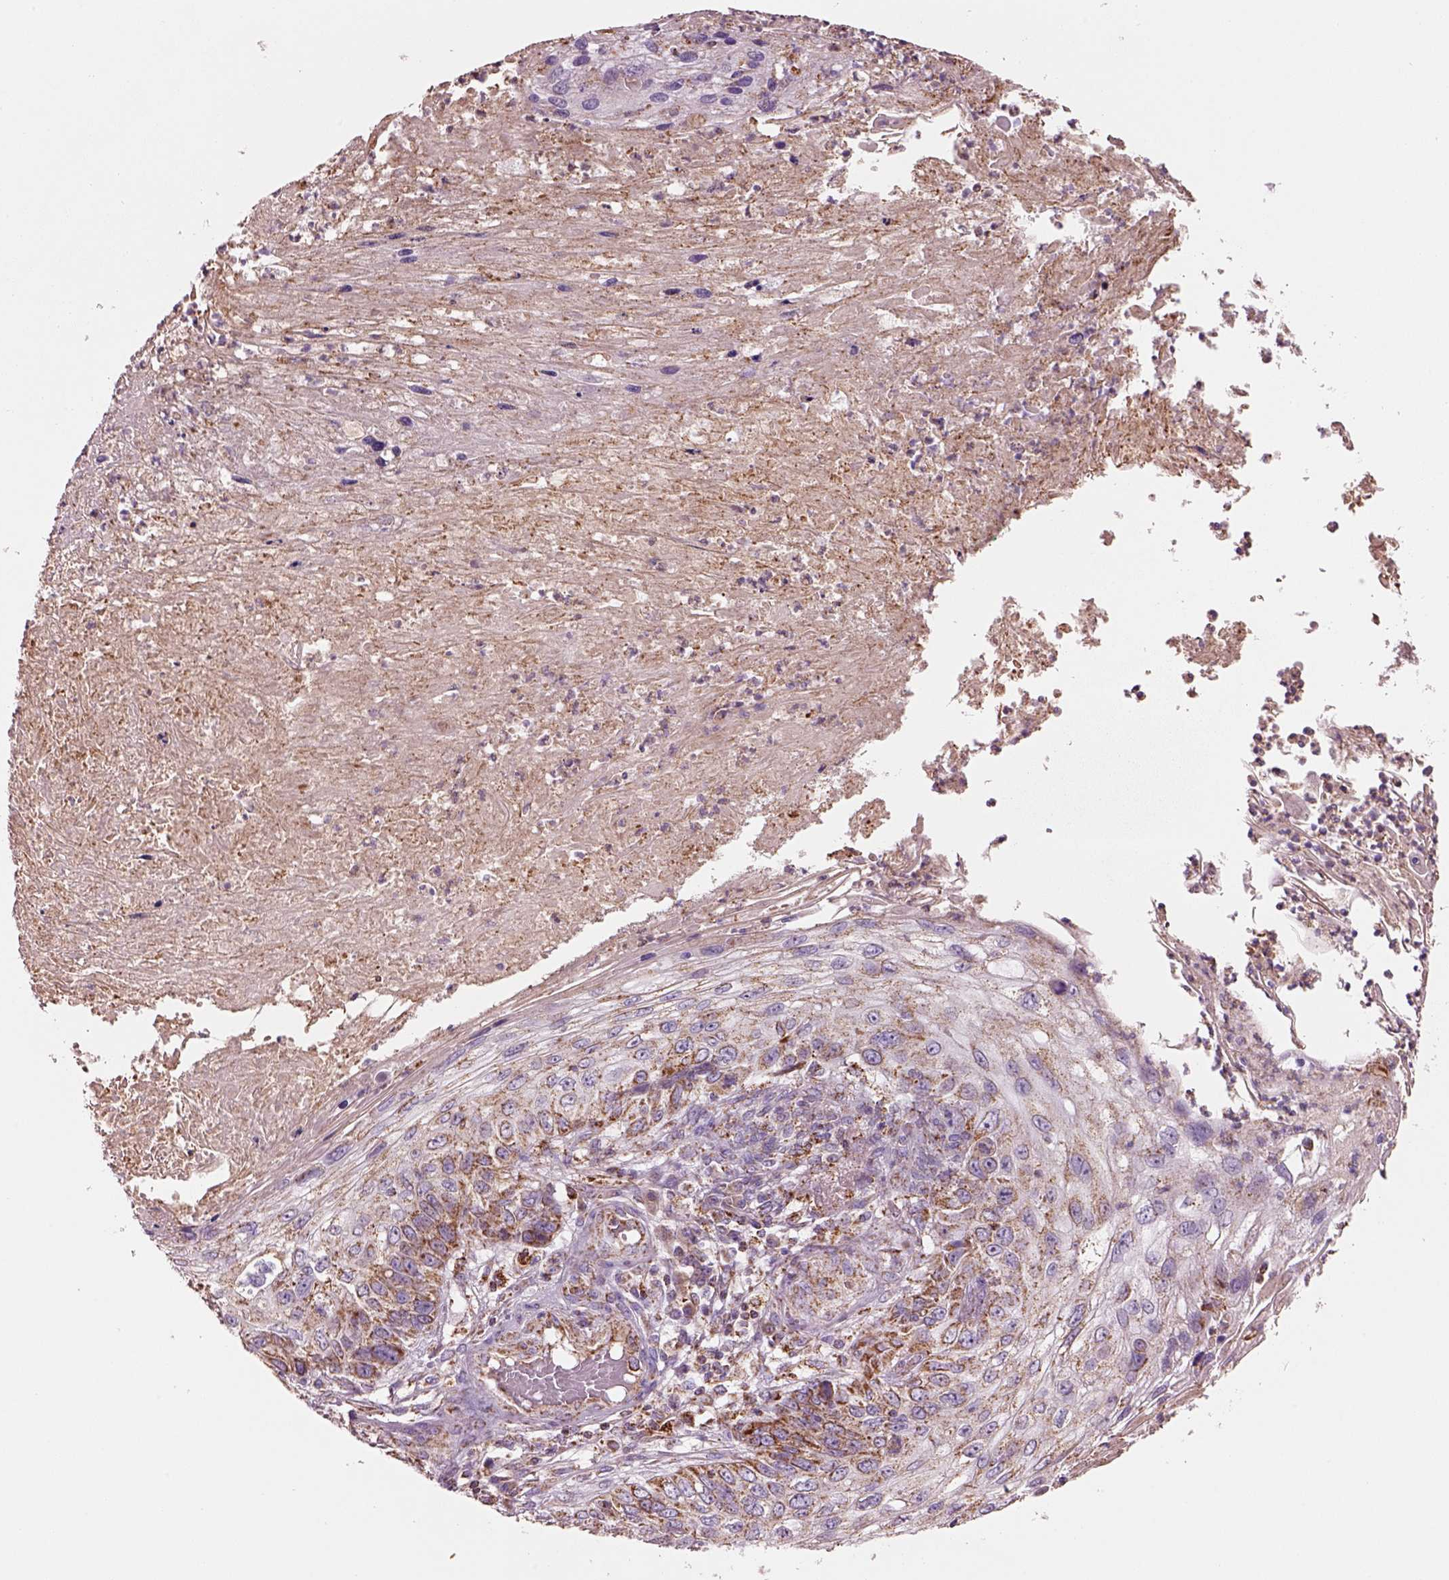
{"staining": {"intensity": "moderate", "quantity": ">75%", "location": "cytoplasmic/membranous"}, "tissue": "skin cancer", "cell_type": "Tumor cells", "image_type": "cancer", "snomed": [{"axis": "morphology", "description": "Squamous cell carcinoma, NOS"}, {"axis": "topography", "description": "Skin"}], "caption": "A brown stain labels moderate cytoplasmic/membranous staining of a protein in skin cancer tumor cells.", "gene": "SLC25A24", "patient": {"sex": "male", "age": 92}}